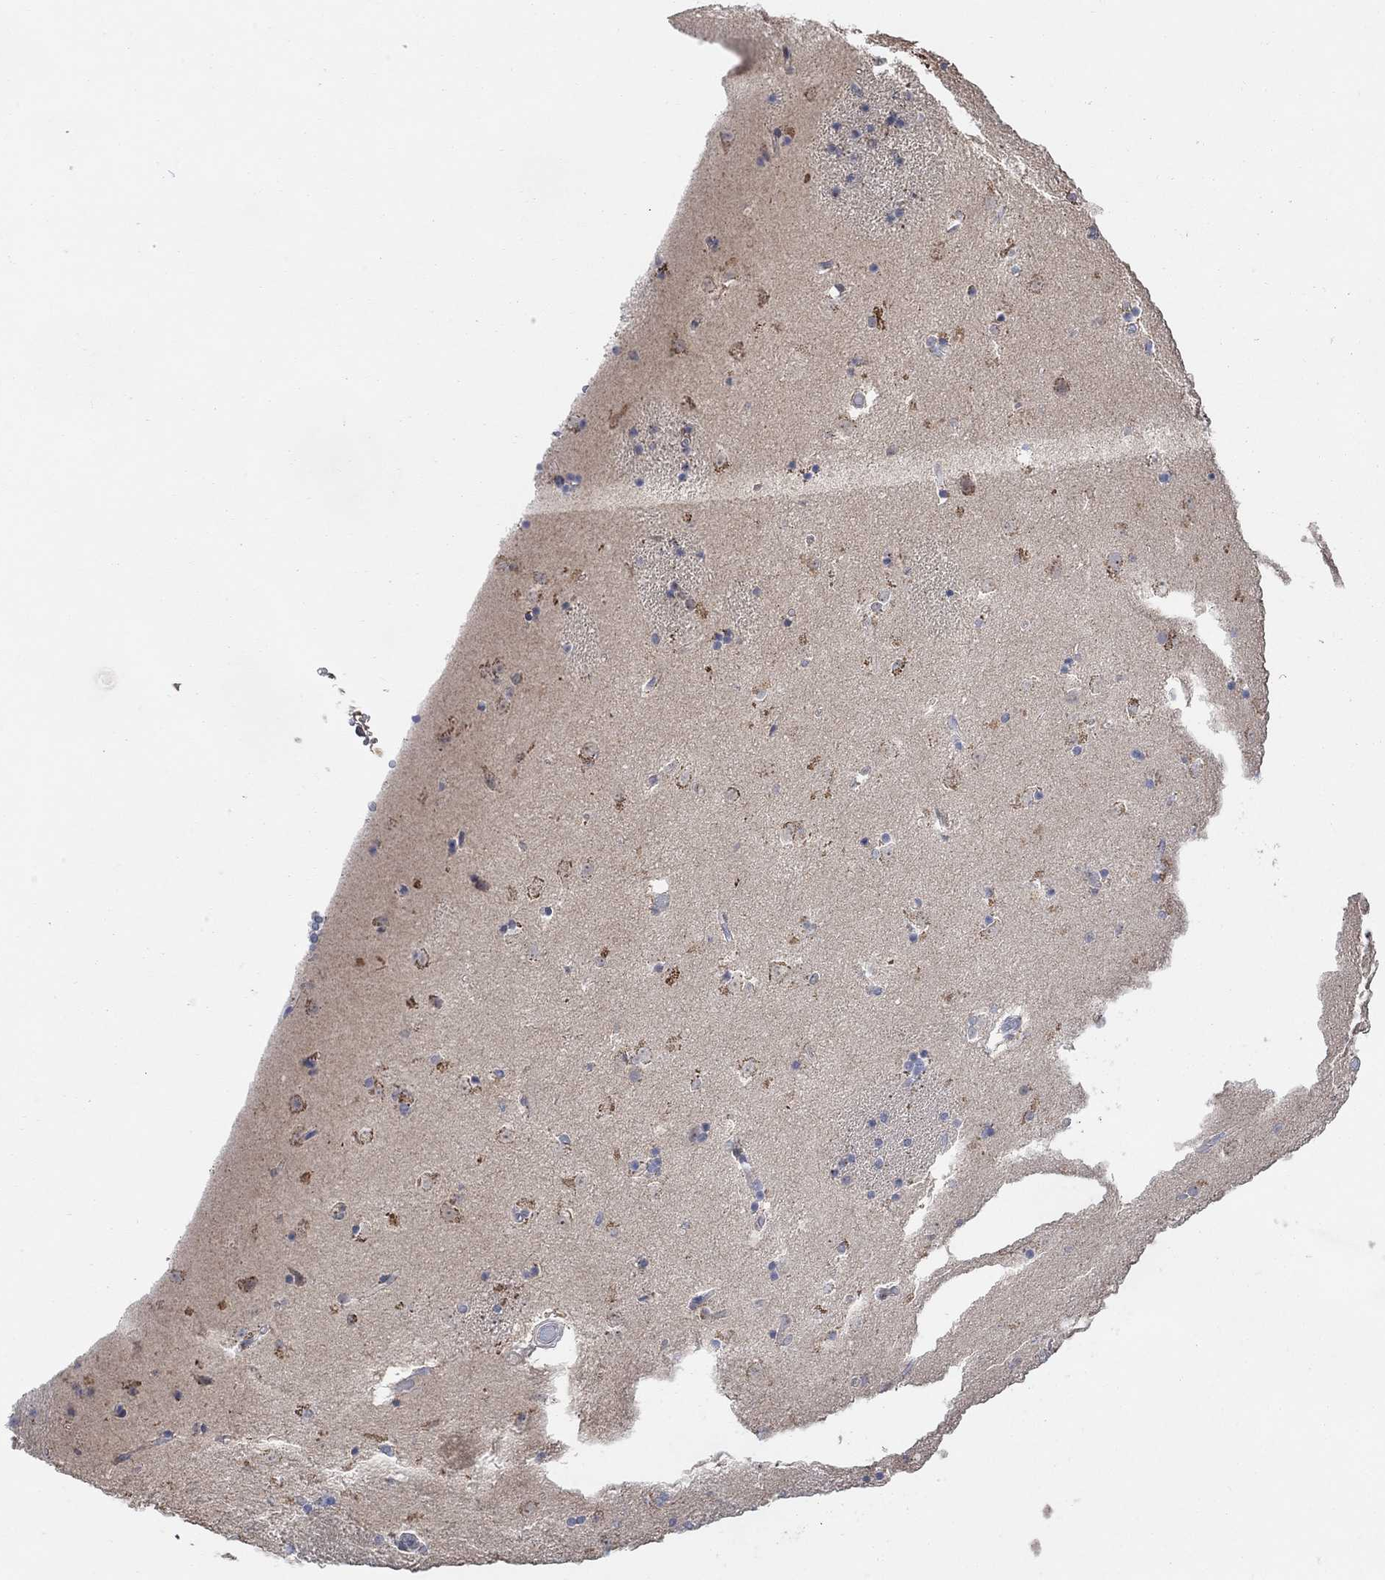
{"staining": {"intensity": "negative", "quantity": "none", "location": "none"}, "tissue": "caudate", "cell_type": "Glial cells", "image_type": "normal", "snomed": [{"axis": "morphology", "description": "Normal tissue, NOS"}, {"axis": "topography", "description": "Lateral ventricle wall"}], "caption": "The immunohistochemistry micrograph has no significant expression in glial cells of caudate. Brightfield microscopy of immunohistochemistry stained with DAB (brown) and hematoxylin (blue), captured at high magnification.", "gene": "CNTF", "patient": {"sex": "male", "age": 51}}